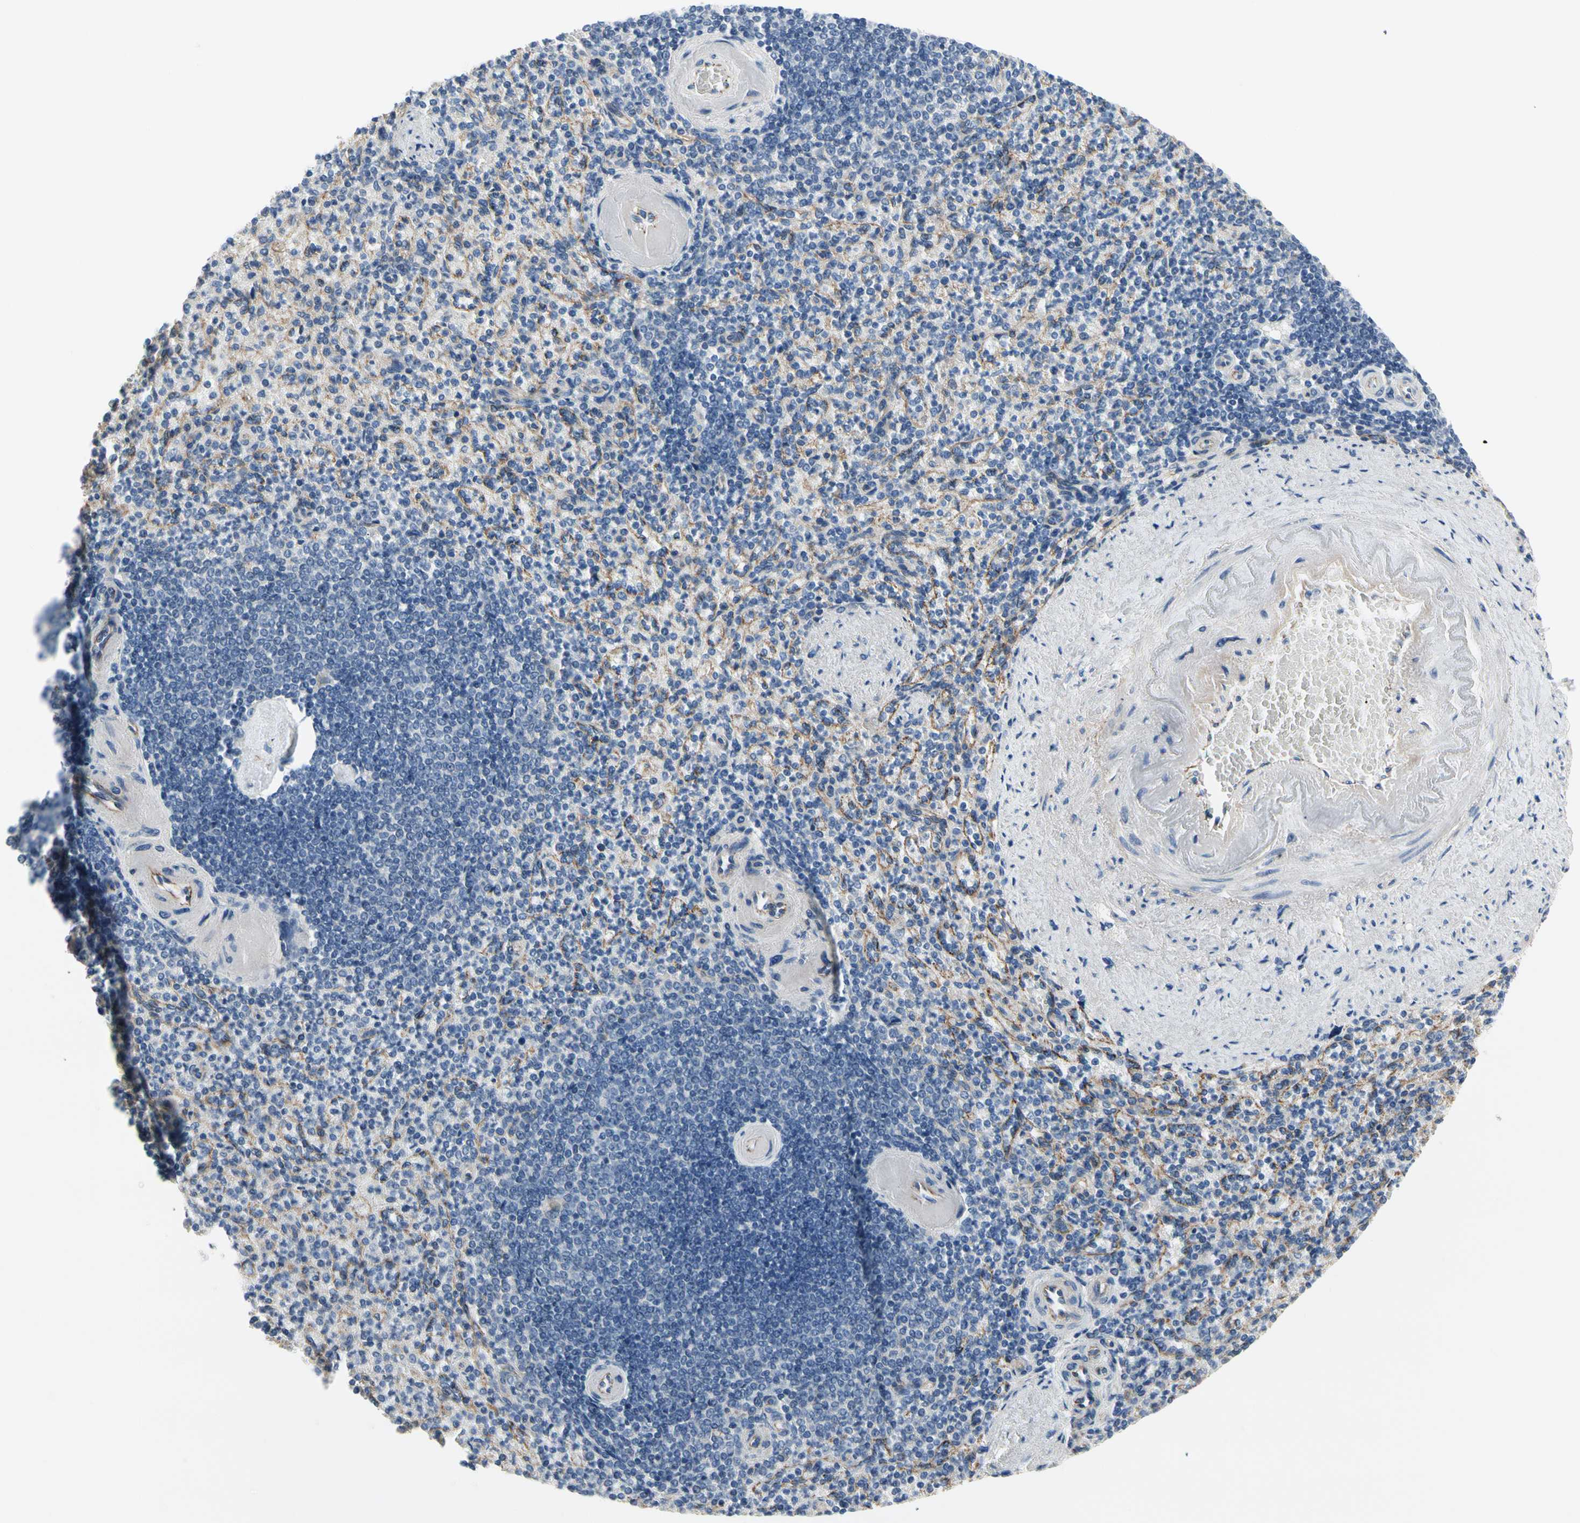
{"staining": {"intensity": "negative", "quantity": "none", "location": "none"}, "tissue": "spleen", "cell_type": "Cells in red pulp", "image_type": "normal", "snomed": [{"axis": "morphology", "description": "Normal tissue, NOS"}, {"axis": "topography", "description": "Spleen"}], "caption": "High magnification brightfield microscopy of benign spleen stained with DAB (brown) and counterstained with hematoxylin (blue): cells in red pulp show no significant staining. The staining was performed using DAB (3,3'-diaminobenzidine) to visualize the protein expression in brown, while the nuclei were stained in blue with hematoxylin (Magnification: 20x).", "gene": "LGR6", "patient": {"sex": "female", "age": 74}}